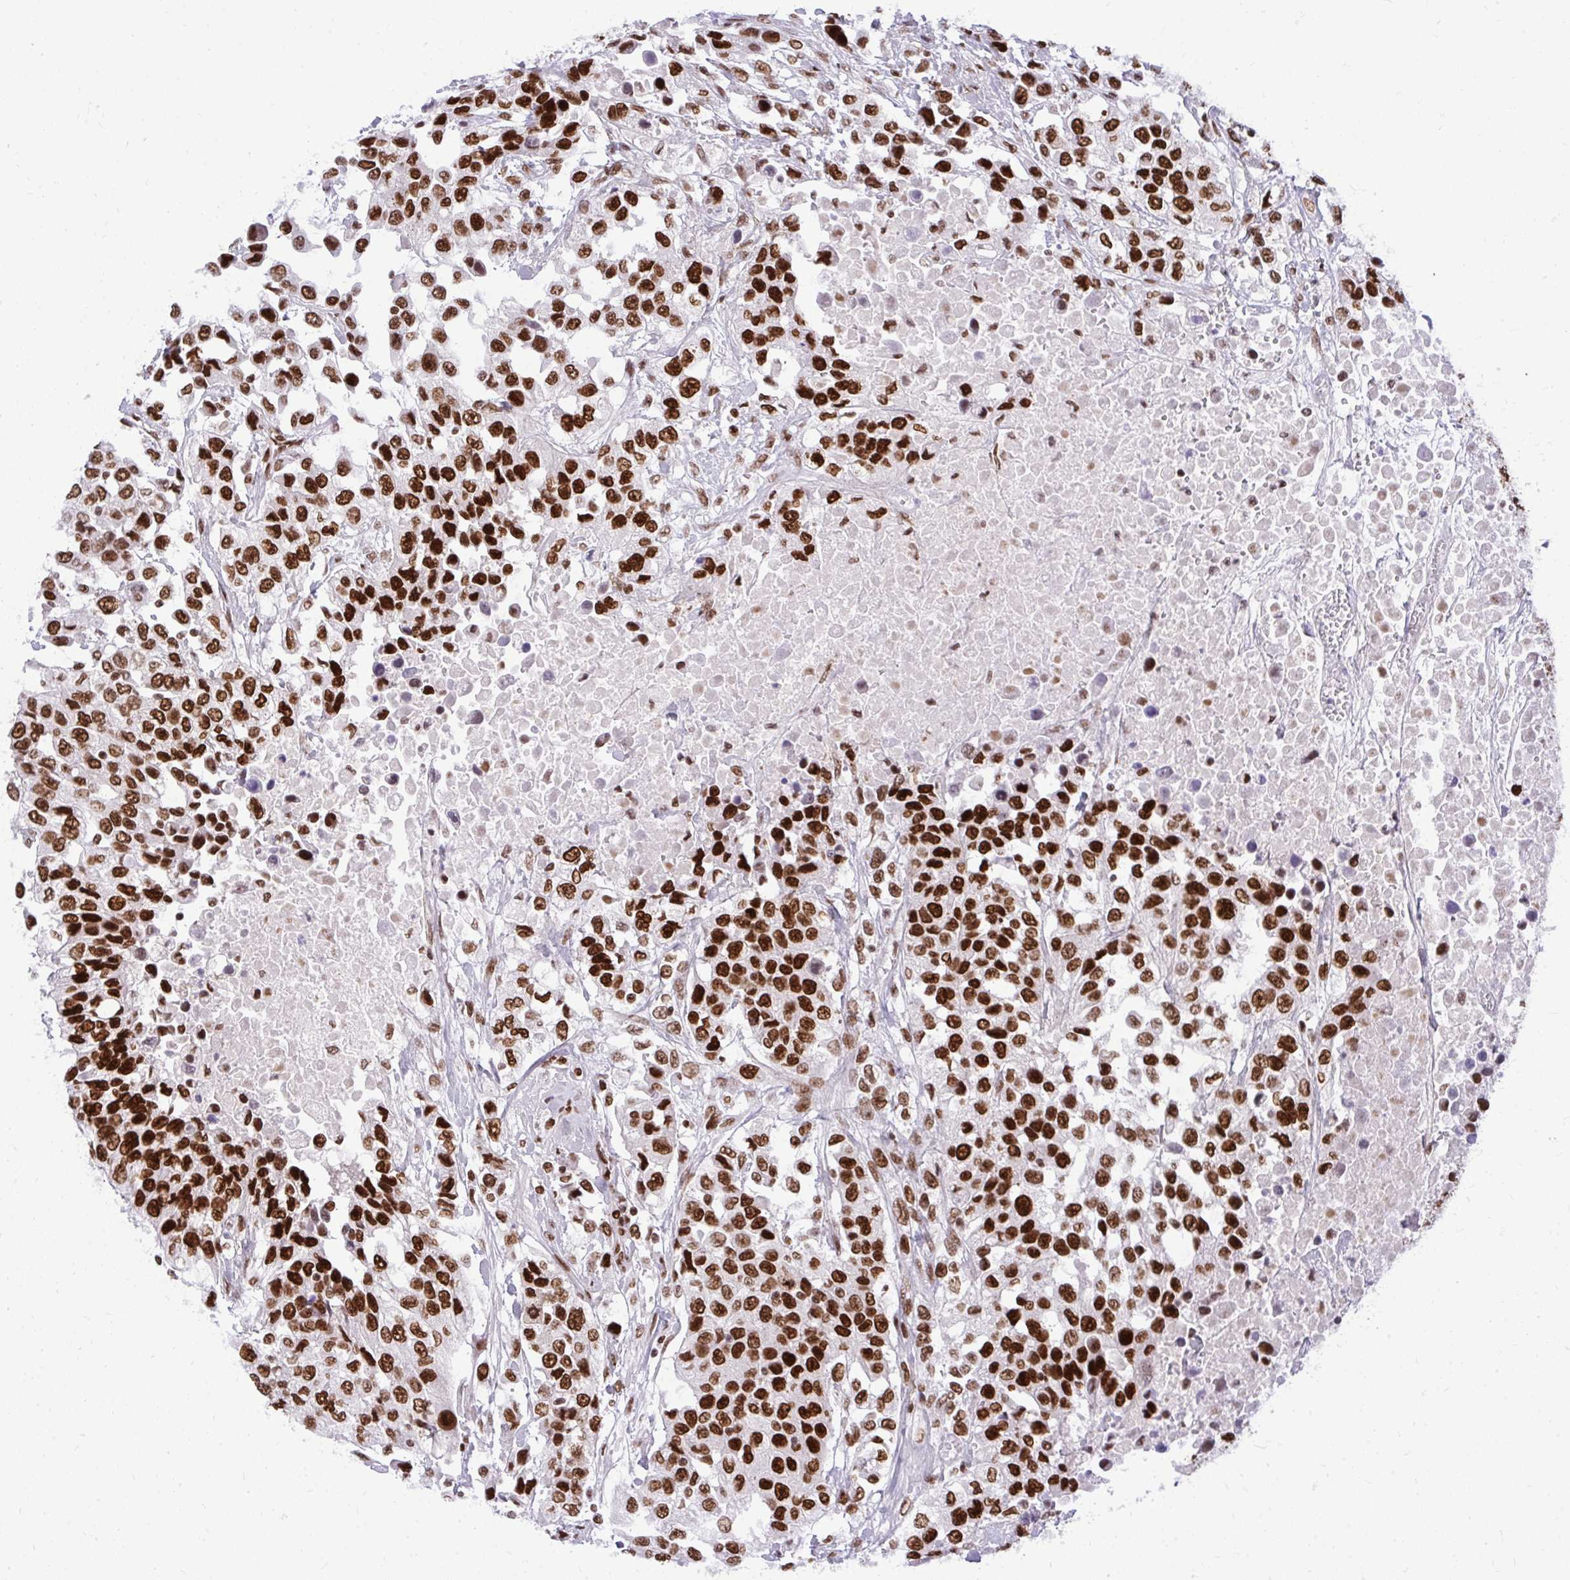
{"staining": {"intensity": "strong", "quantity": ">75%", "location": "nuclear"}, "tissue": "urothelial cancer", "cell_type": "Tumor cells", "image_type": "cancer", "snomed": [{"axis": "morphology", "description": "Urothelial carcinoma, High grade"}, {"axis": "topography", "description": "Urinary bladder"}], "caption": "This is a photomicrograph of IHC staining of urothelial carcinoma (high-grade), which shows strong expression in the nuclear of tumor cells.", "gene": "CDYL", "patient": {"sex": "female", "age": 80}}